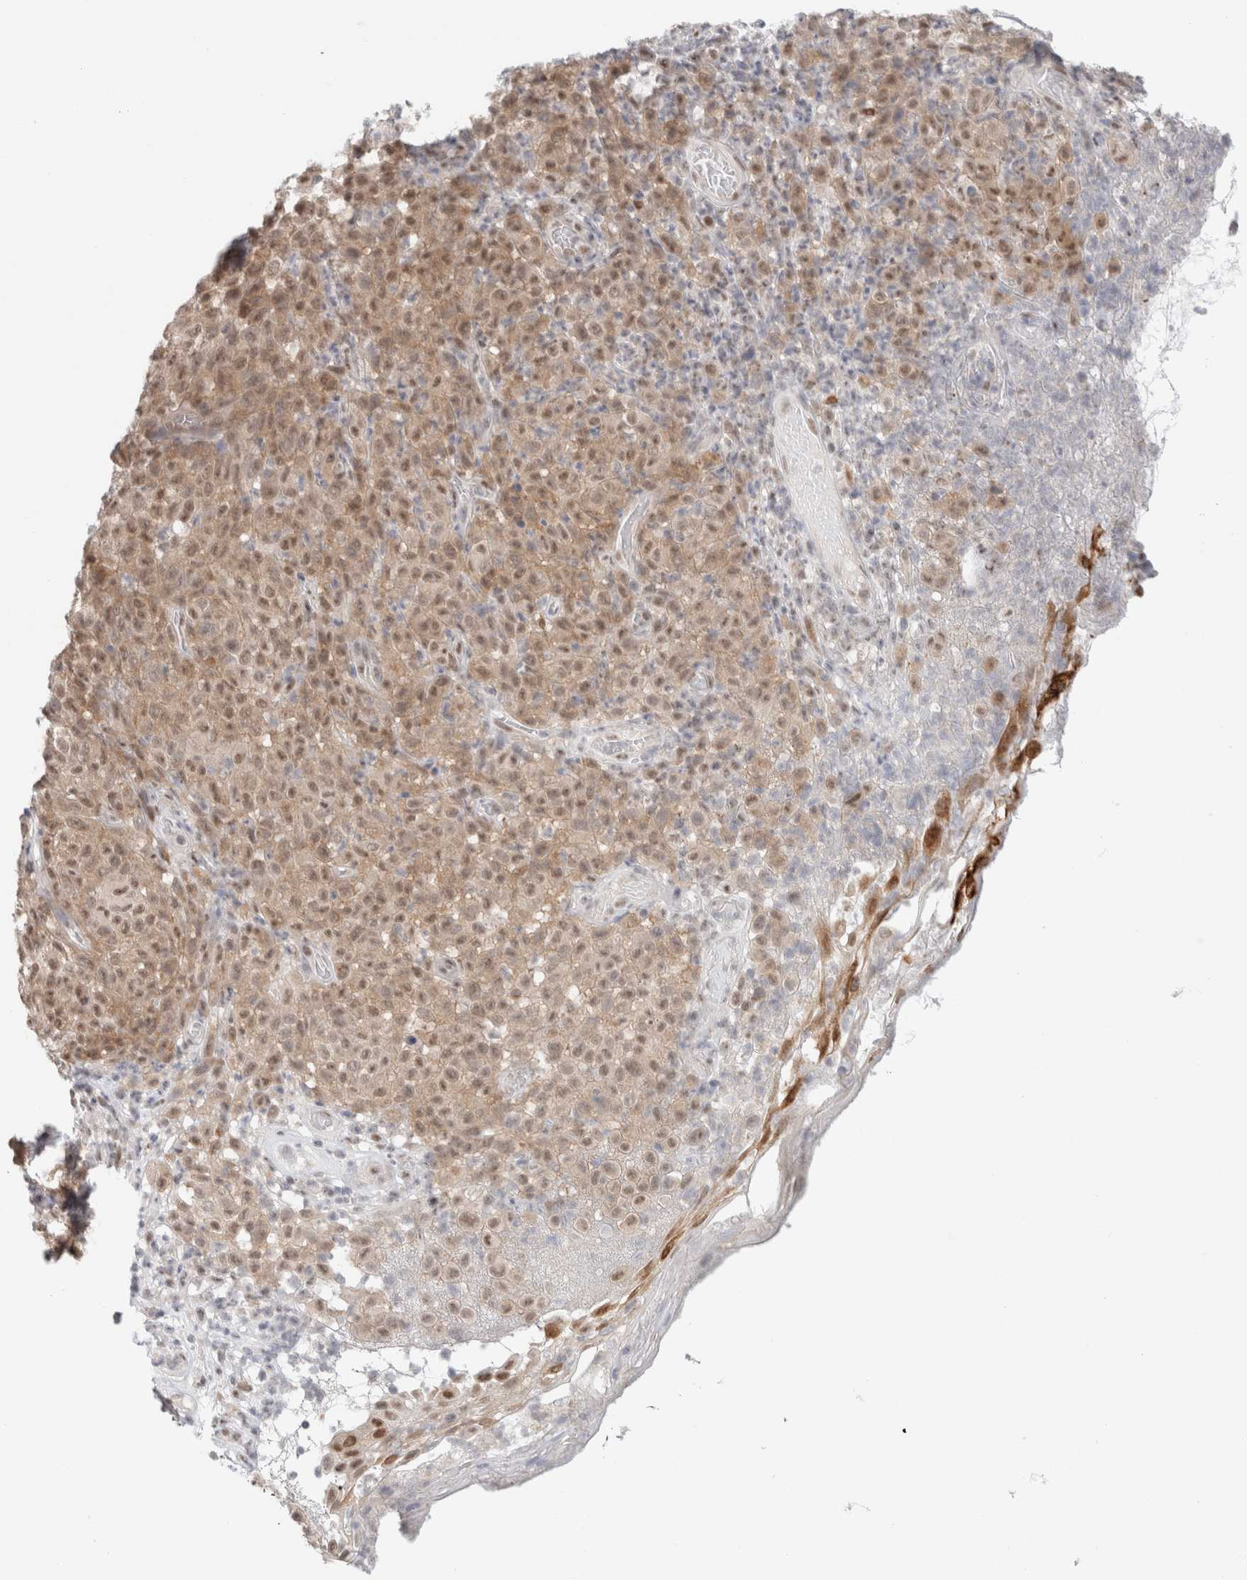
{"staining": {"intensity": "moderate", "quantity": ">75%", "location": "cytoplasmic/membranous,nuclear"}, "tissue": "melanoma", "cell_type": "Tumor cells", "image_type": "cancer", "snomed": [{"axis": "morphology", "description": "Malignant melanoma, NOS"}, {"axis": "topography", "description": "Skin"}], "caption": "Protein staining reveals moderate cytoplasmic/membranous and nuclear positivity in approximately >75% of tumor cells in melanoma.", "gene": "TRMT12", "patient": {"sex": "female", "age": 82}}